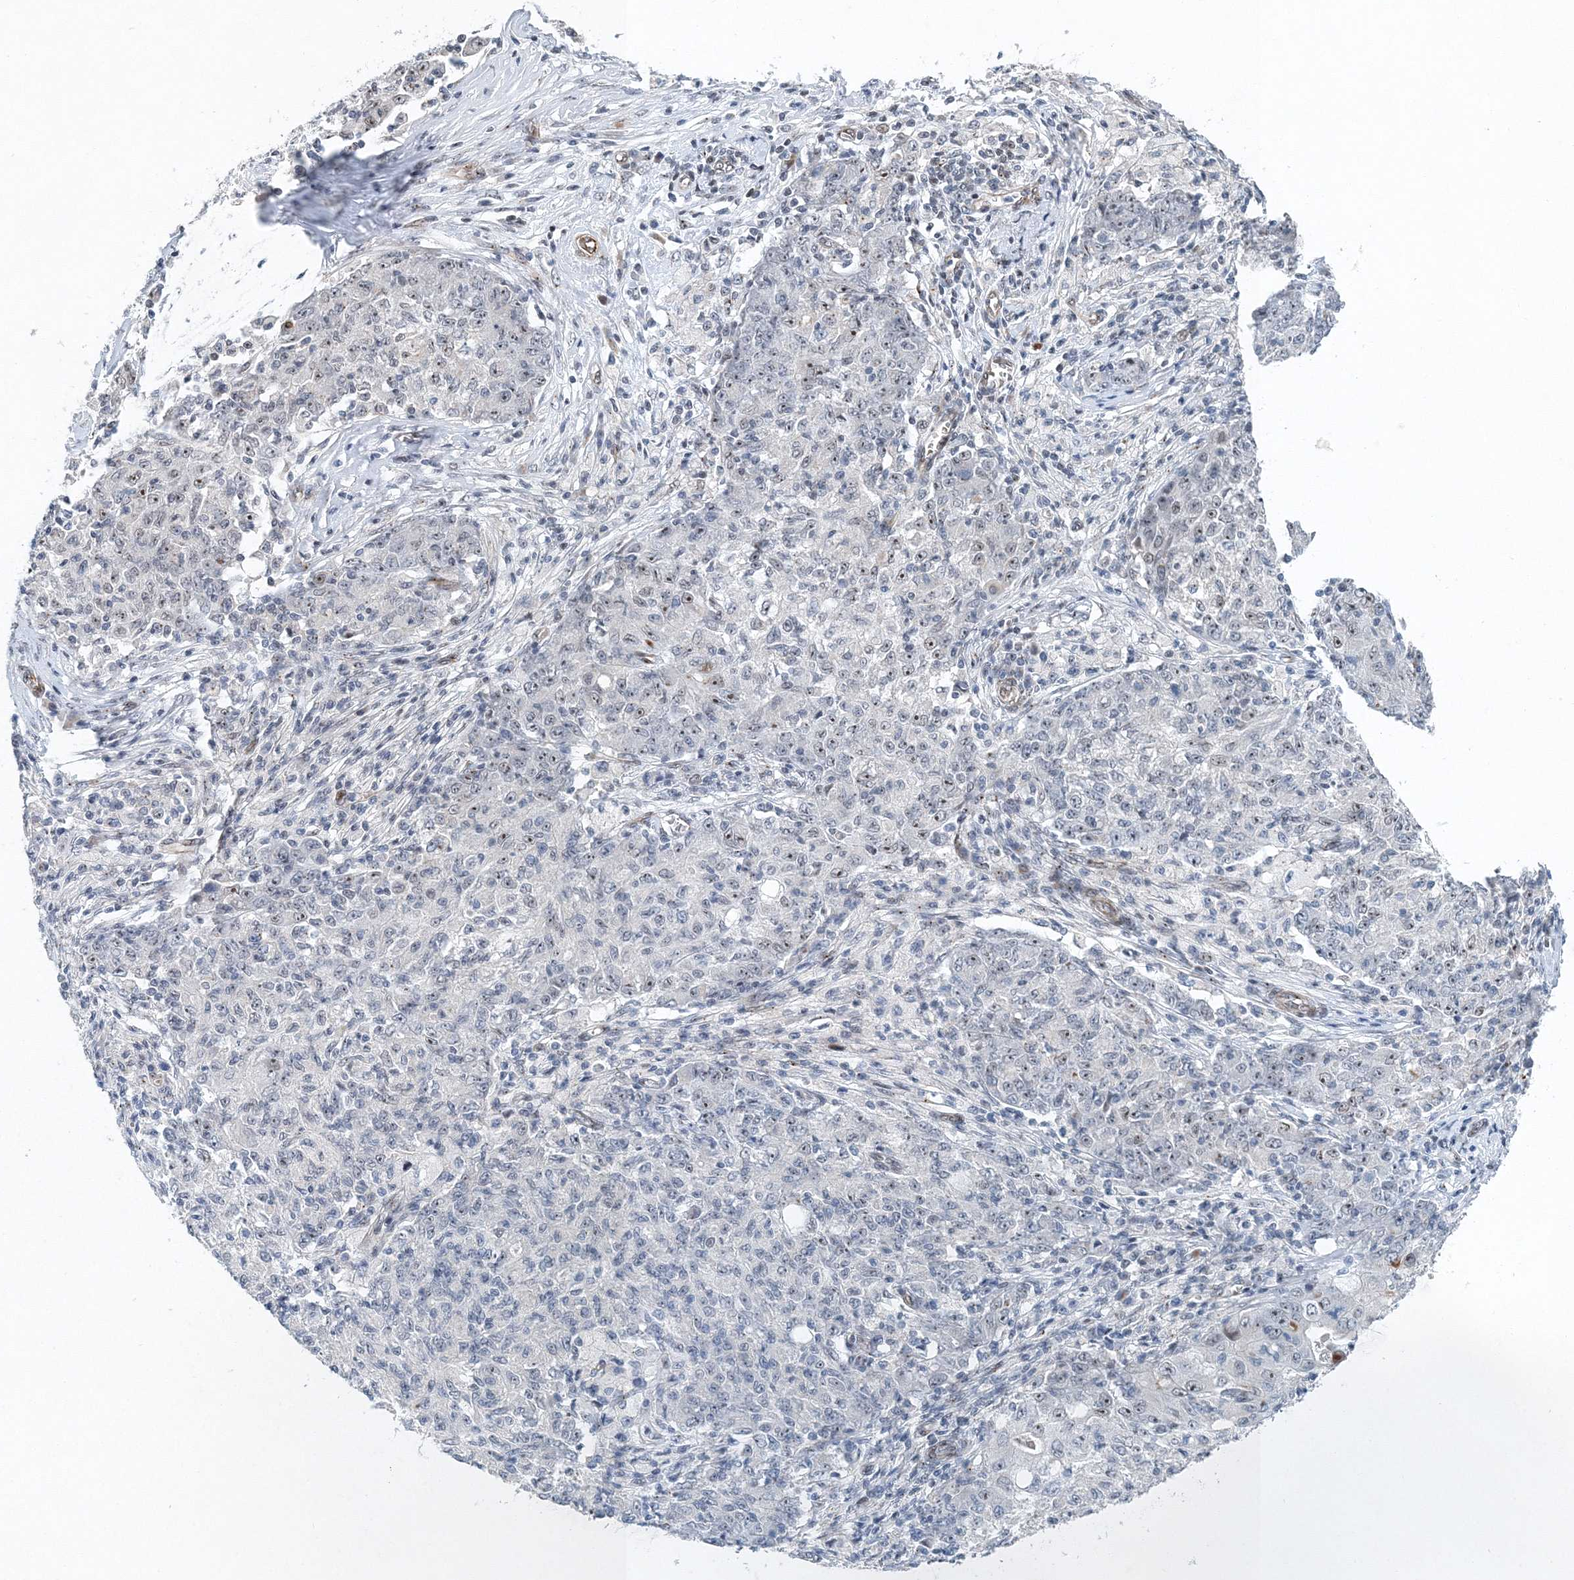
{"staining": {"intensity": "moderate", "quantity": "<25%", "location": "nuclear"}, "tissue": "ovarian cancer", "cell_type": "Tumor cells", "image_type": "cancer", "snomed": [{"axis": "morphology", "description": "Carcinoma, endometroid"}, {"axis": "topography", "description": "Ovary"}], "caption": "Human ovarian cancer (endometroid carcinoma) stained with a protein marker shows moderate staining in tumor cells.", "gene": "UIMC1", "patient": {"sex": "female", "age": 42}}